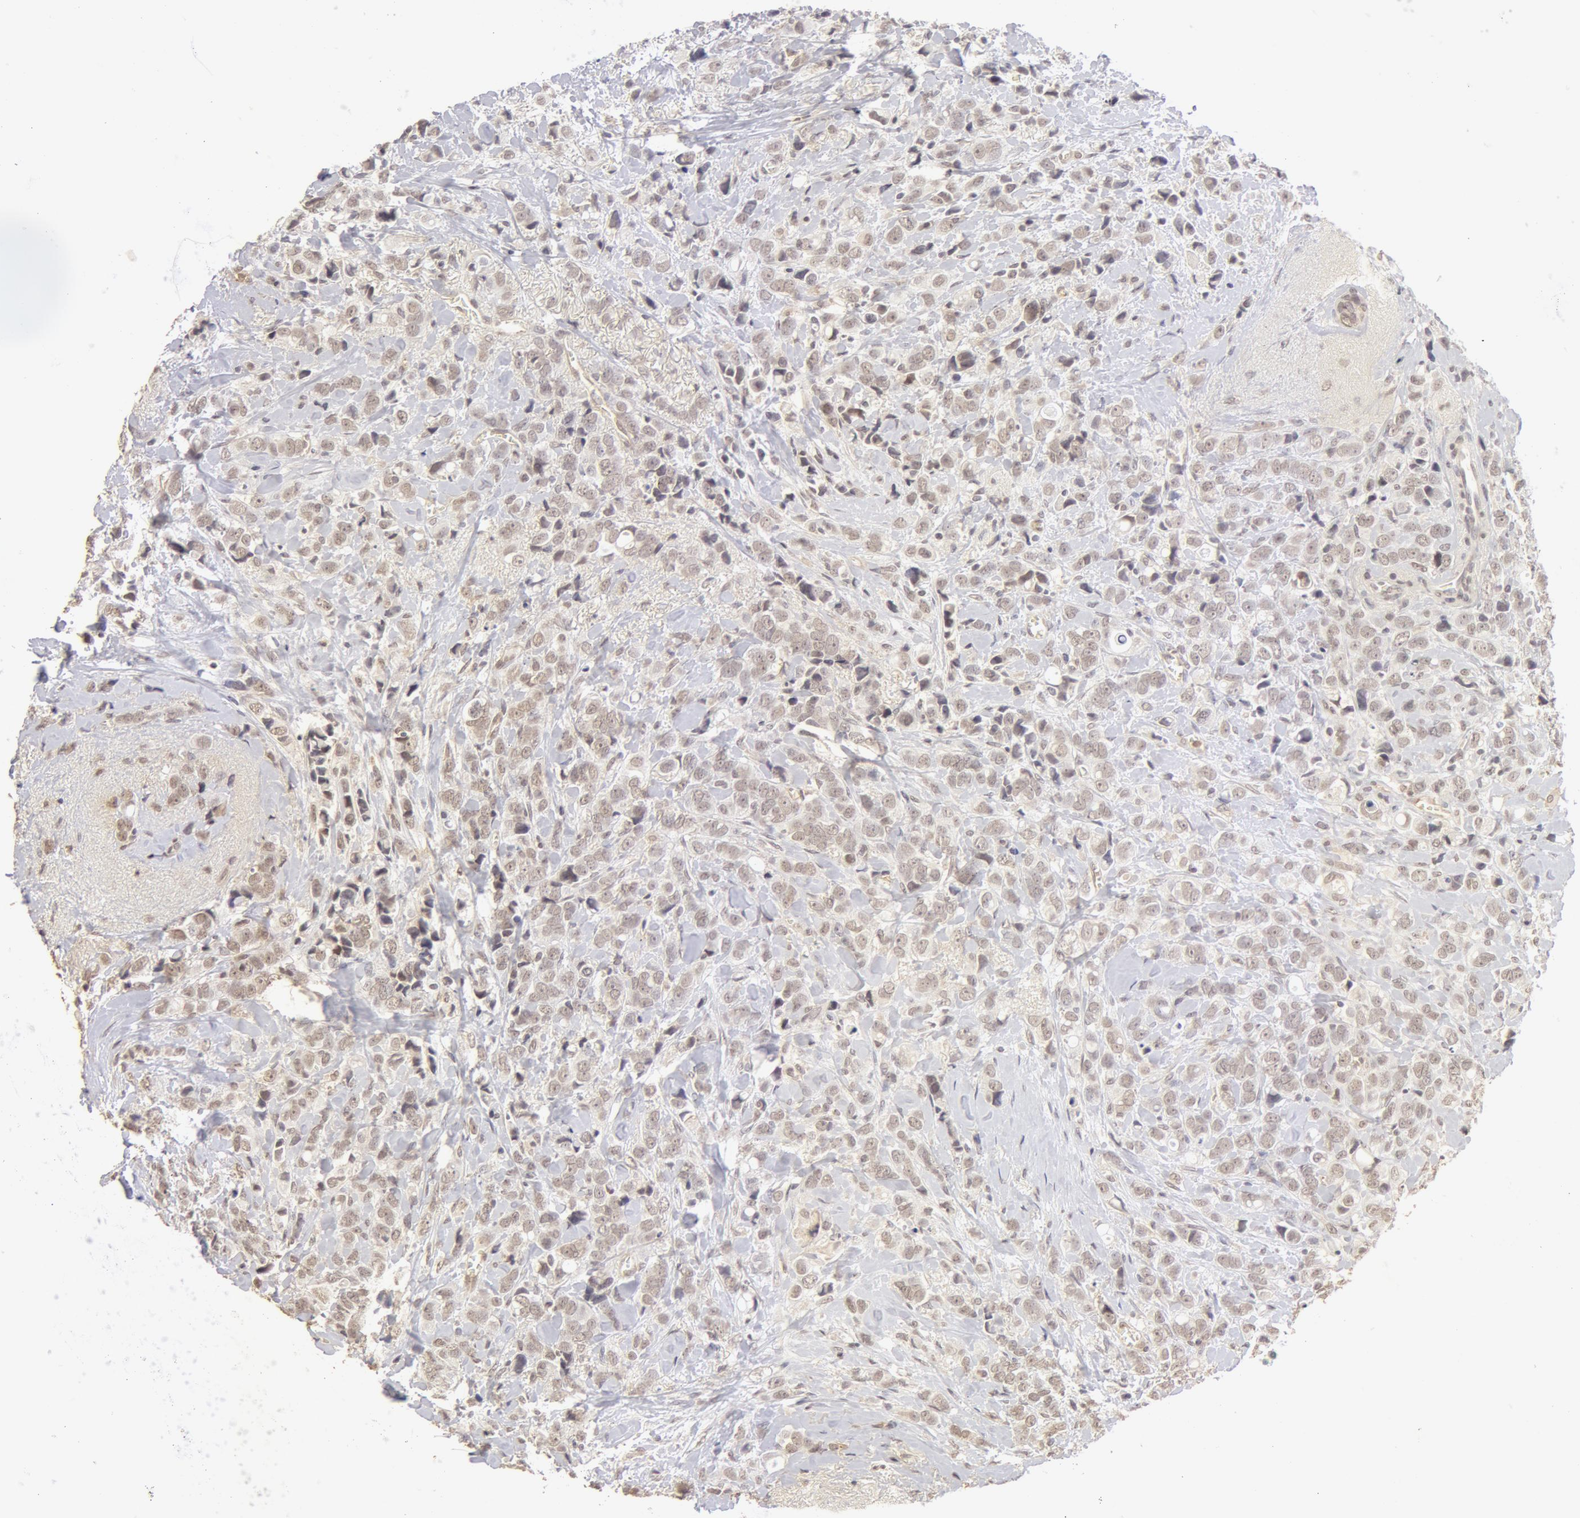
{"staining": {"intensity": "weak", "quantity": ">75%", "location": "nuclear"}, "tissue": "breast cancer", "cell_type": "Tumor cells", "image_type": "cancer", "snomed": [{"axis": "morphology", "description": "Lobular carcinoma"}, {"axis": "topography", "description": "Breast"}], "caption": "Immunohistochemistry (IHC) micrograph of human lobular carcinoma (breast) stained for a protein (brown), which exhibits low levels of weak nuclear positivity in about >75% of tumor cells.", "gene": "ADAM10", "patient": {"sex": "female", "age": 57}}